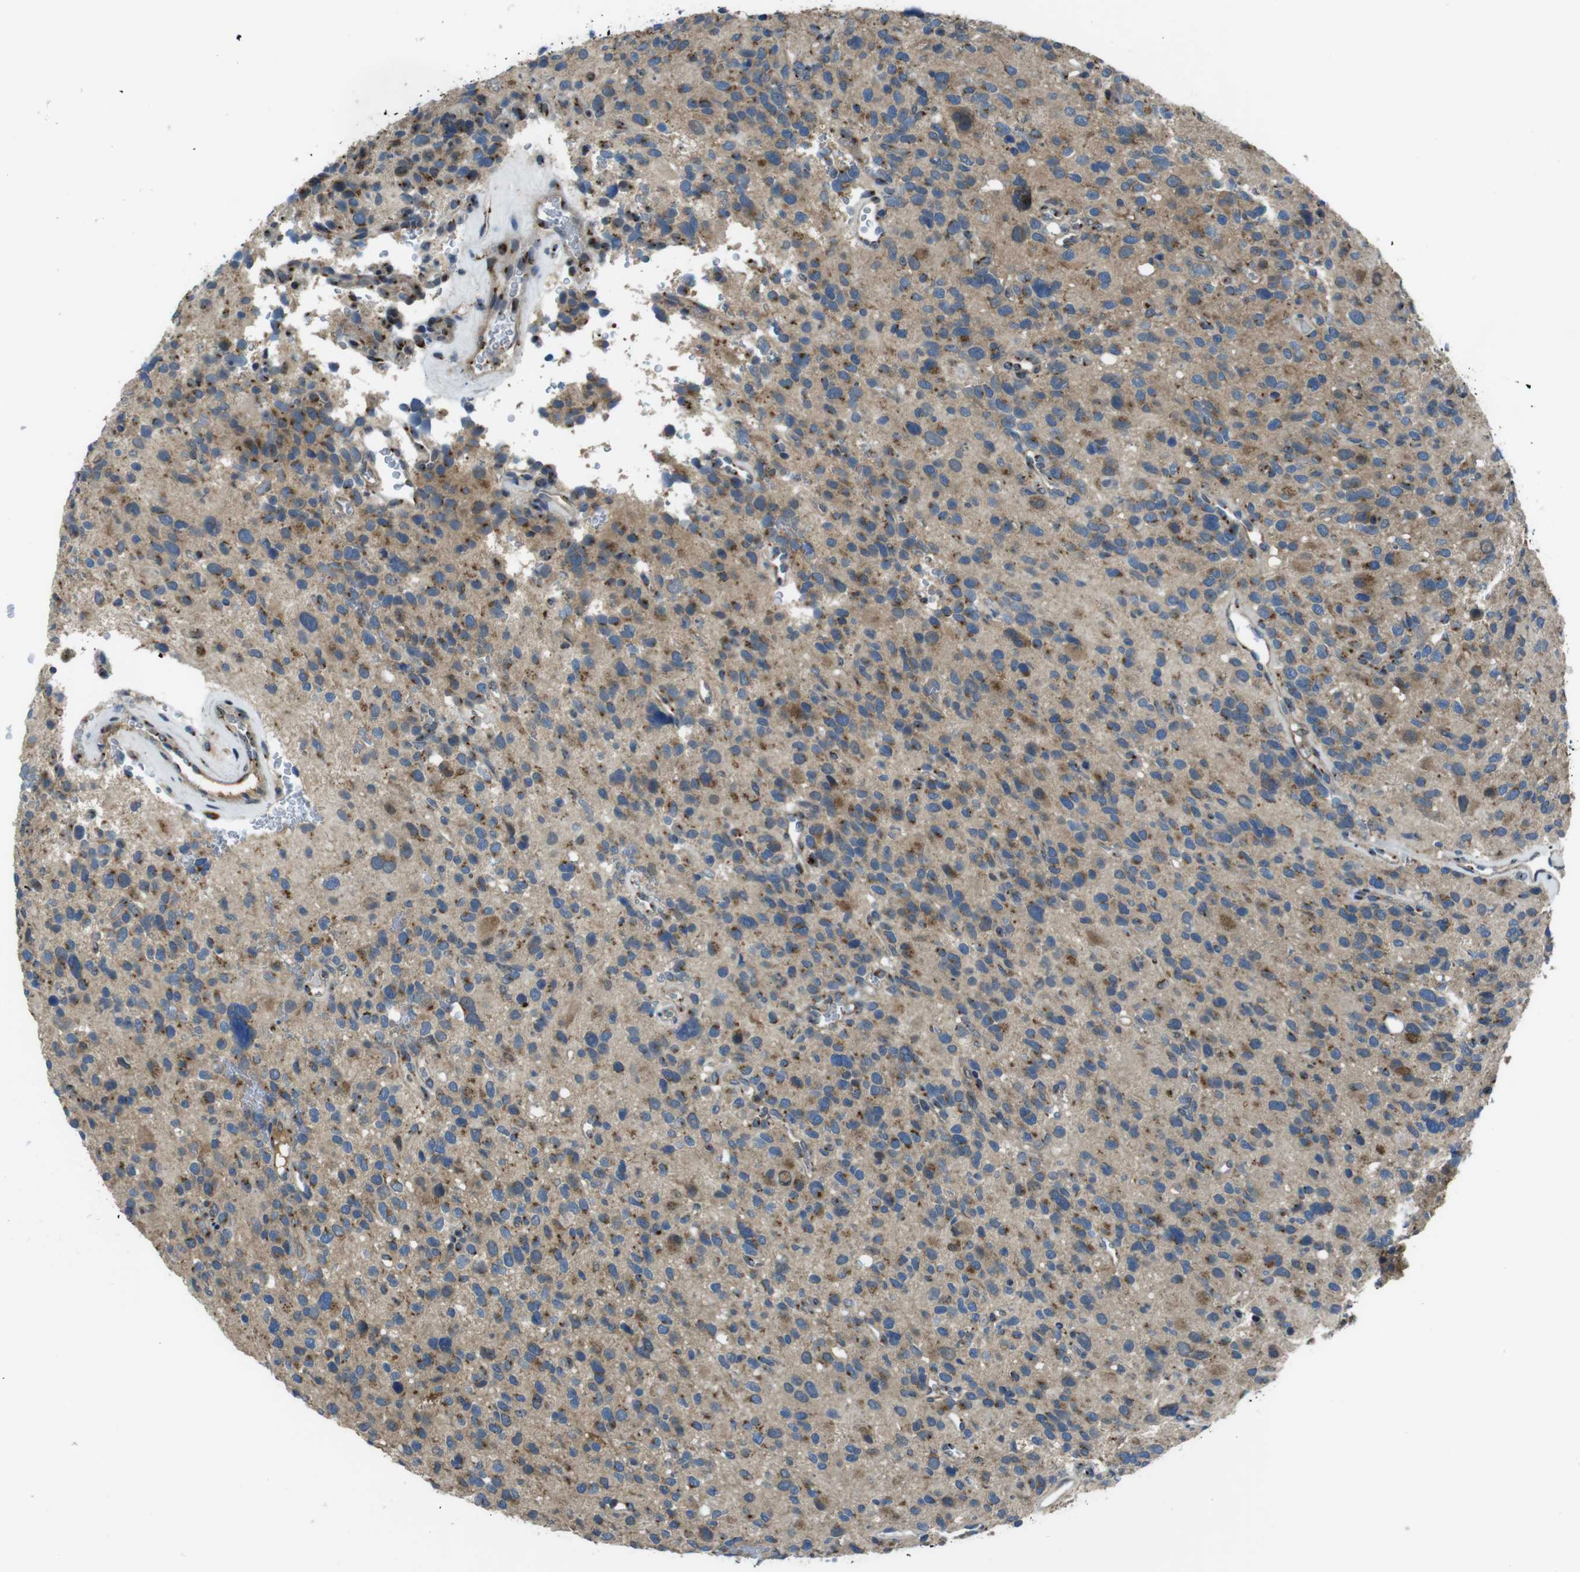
{"staining": {"intensity": "moderate", "quantity": "25%-75%", "location": "cytoplasmic/membranous"}, "tissue": "glioma", "cell_type": "Tumor cells", "image_type": "cancer", "snomed": [{"axis": "morphology", "description": "Glioma, malignant, High grade"}, {"axis": "topography", "description": "Brain"}], "caption": "DAB immunohistochemical staining of glioma shows moderate cytoplasmic/membranous protein expression in about 25%-75% of tumor cells.", "gene": "RAB6A", "patient": {"sex": "male", "age": 48}}